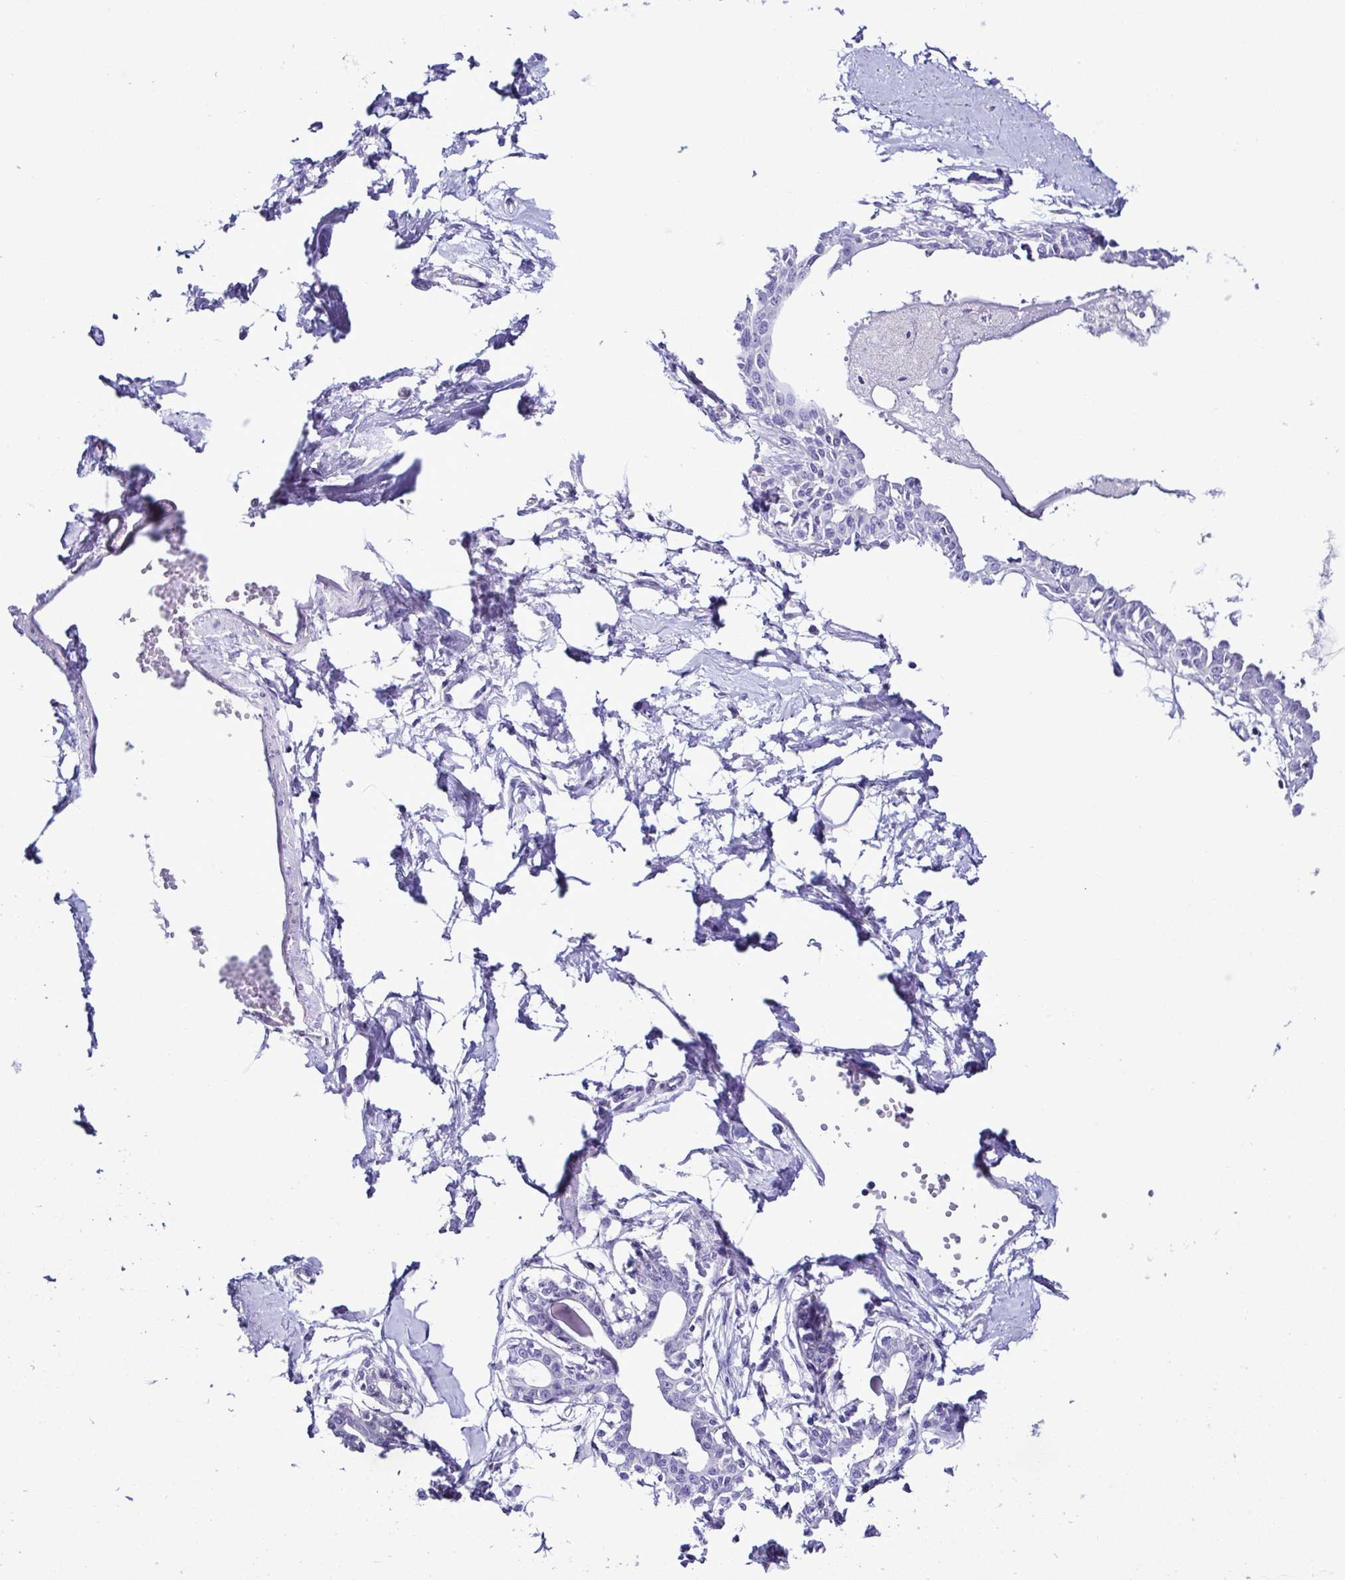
{"staining": {"intensity": "negative", "quantity": "none", "location": "none"}, "tissue": "breast", "cell_type": "Adipocytes", "image_type": "normal", "snomed": [{"axis": "morphology", "description": "Normal tissue, NOS"}, {"axis": "topography", "description": "Breast"}], "caption": "This photomicrograph is of benign breast stained with immunohistochemistry to label a protein in brown with the nuclei are counter-stained blue. There is no staining in adipocytes. Brightfield microscopy of immunohistochemistry stained with DAB (brown) and hematoxylin (blue), captured at high magnification.", "gene": "SRL", "patient": {"sex": "female", "age": 45}}